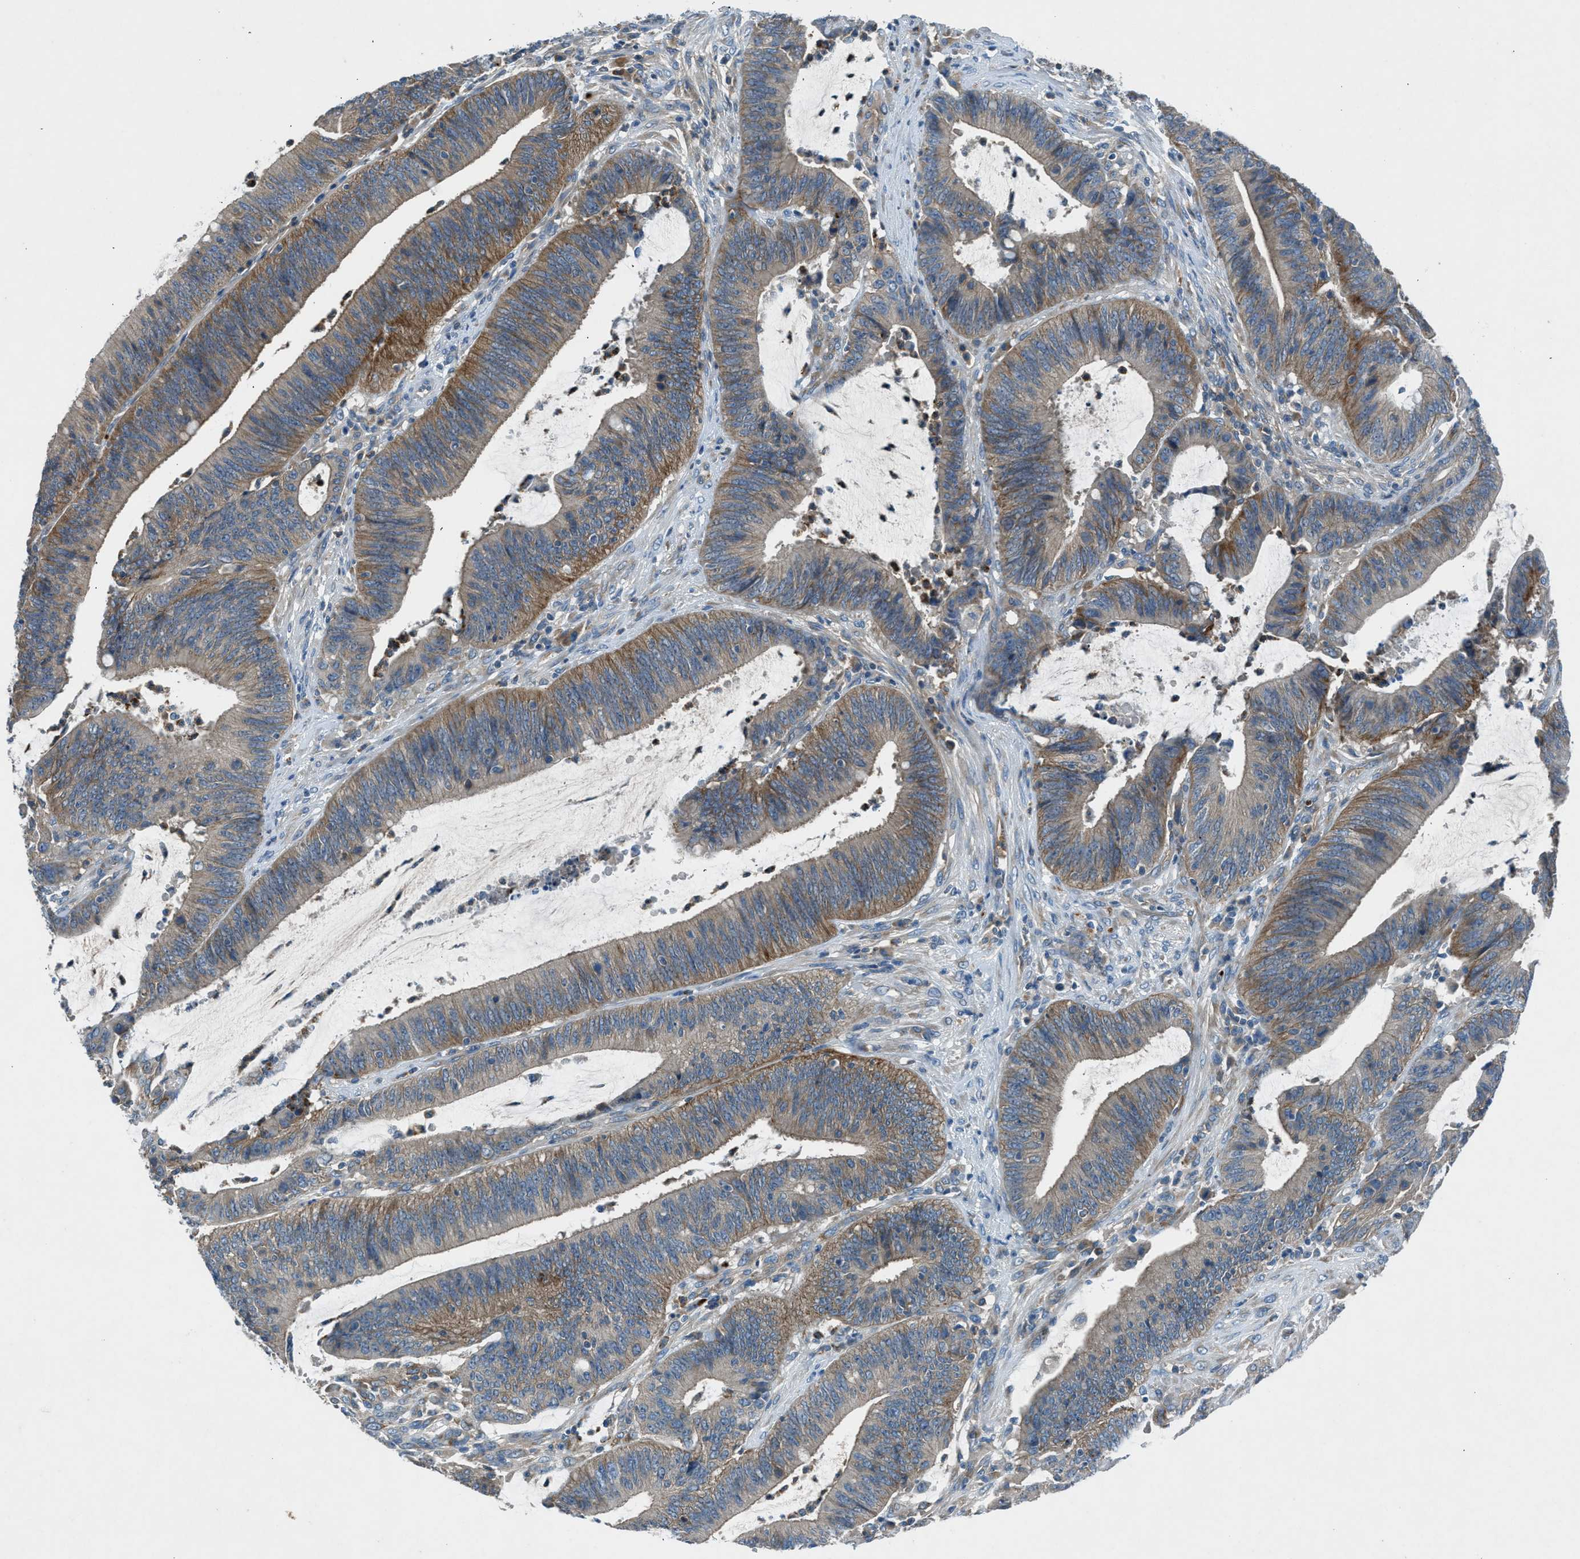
{"staining": {"intensity": "moderate", "quantity": "25%-75%", "location": "cytoplasmic/membranous"}, "tissue": "colorectal cancer", "cell_type": "Tumor cells", "image_type": "cancer", "snomed": [{"axis": "morphology", "description": "Normal tissue, NOS"}, {"axis": "morphology", "description": "Adenocarcinoma, NOS"}, {"axis": "topography", "description": "Rectum"}], "caption": "Protein staining of colorectal adenocarcinoma tissue exhibits moderate cytoplasmic/membranous positivity in about 25%-75% of tumor cells. (Stains: DAB (3,3'-diaminobenzidine) in brown, nuclei in blue, Microscopy: brightfield microscopy at high magnification).", "gene": "BMP1", "patient": {"sex": "female", "age": 66}}